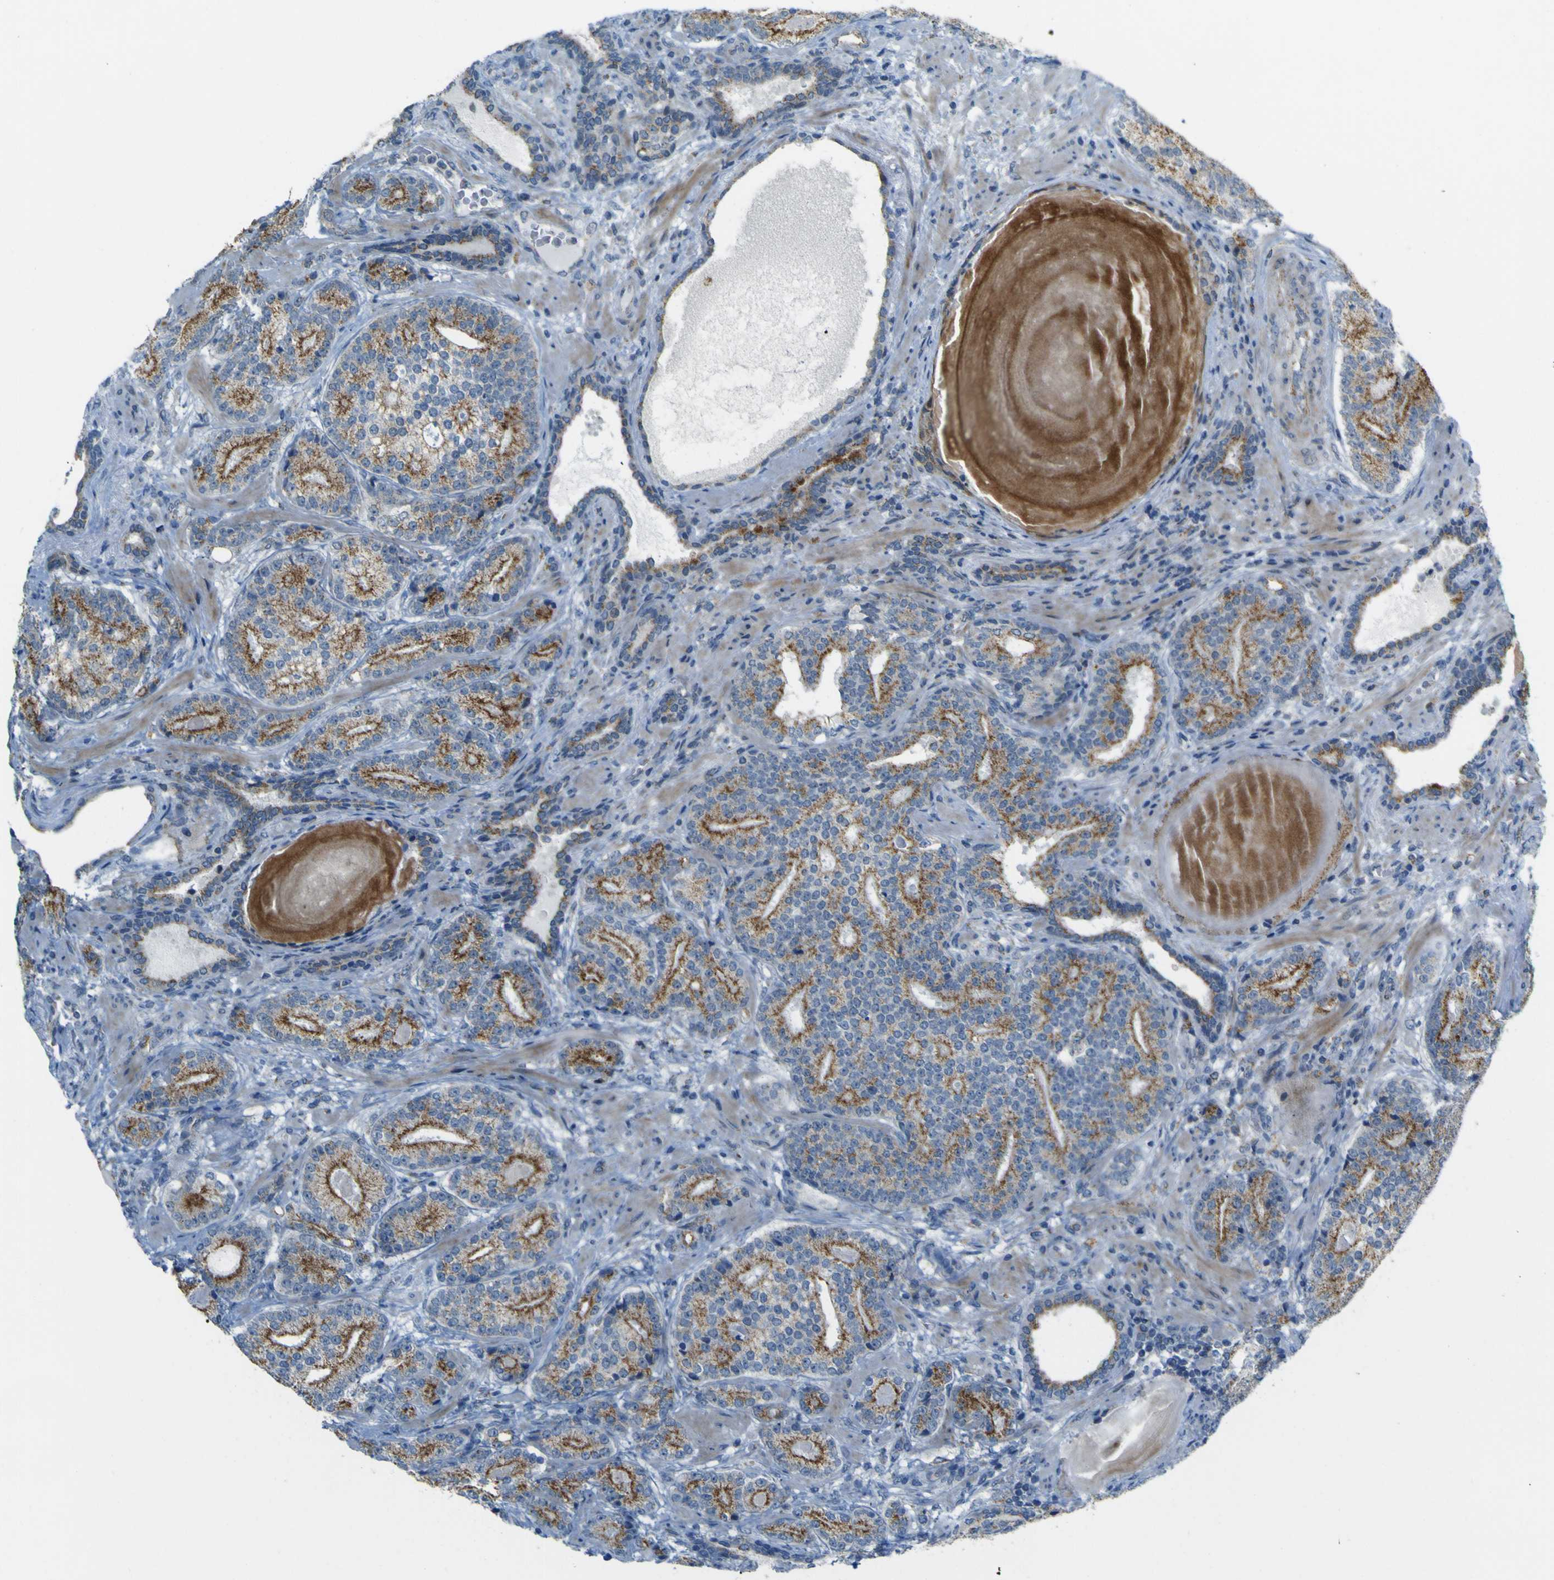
{"staining": {"intensity": "moderate", "quantity": ">75%", "location": "cytoplasmic/membranous"}, "tissue": "prostate cancer", "cell_type": "Tumor cells", "image_type": "cancer", "snomed": [{"axis": "morphology", "description": "Adenocarcinoma, High grade"}, {"axis": "topography", "description": "Prostate"}], "caption": "A photomicrograph showing moderate cytoplasmic/membranous expression in approximately >75% of tumor cells in prostate cancer, as visualized by brown immunohistochemical staining.", "gene": "ACBD5", "patient": {"sex": "male", "age": 61}}